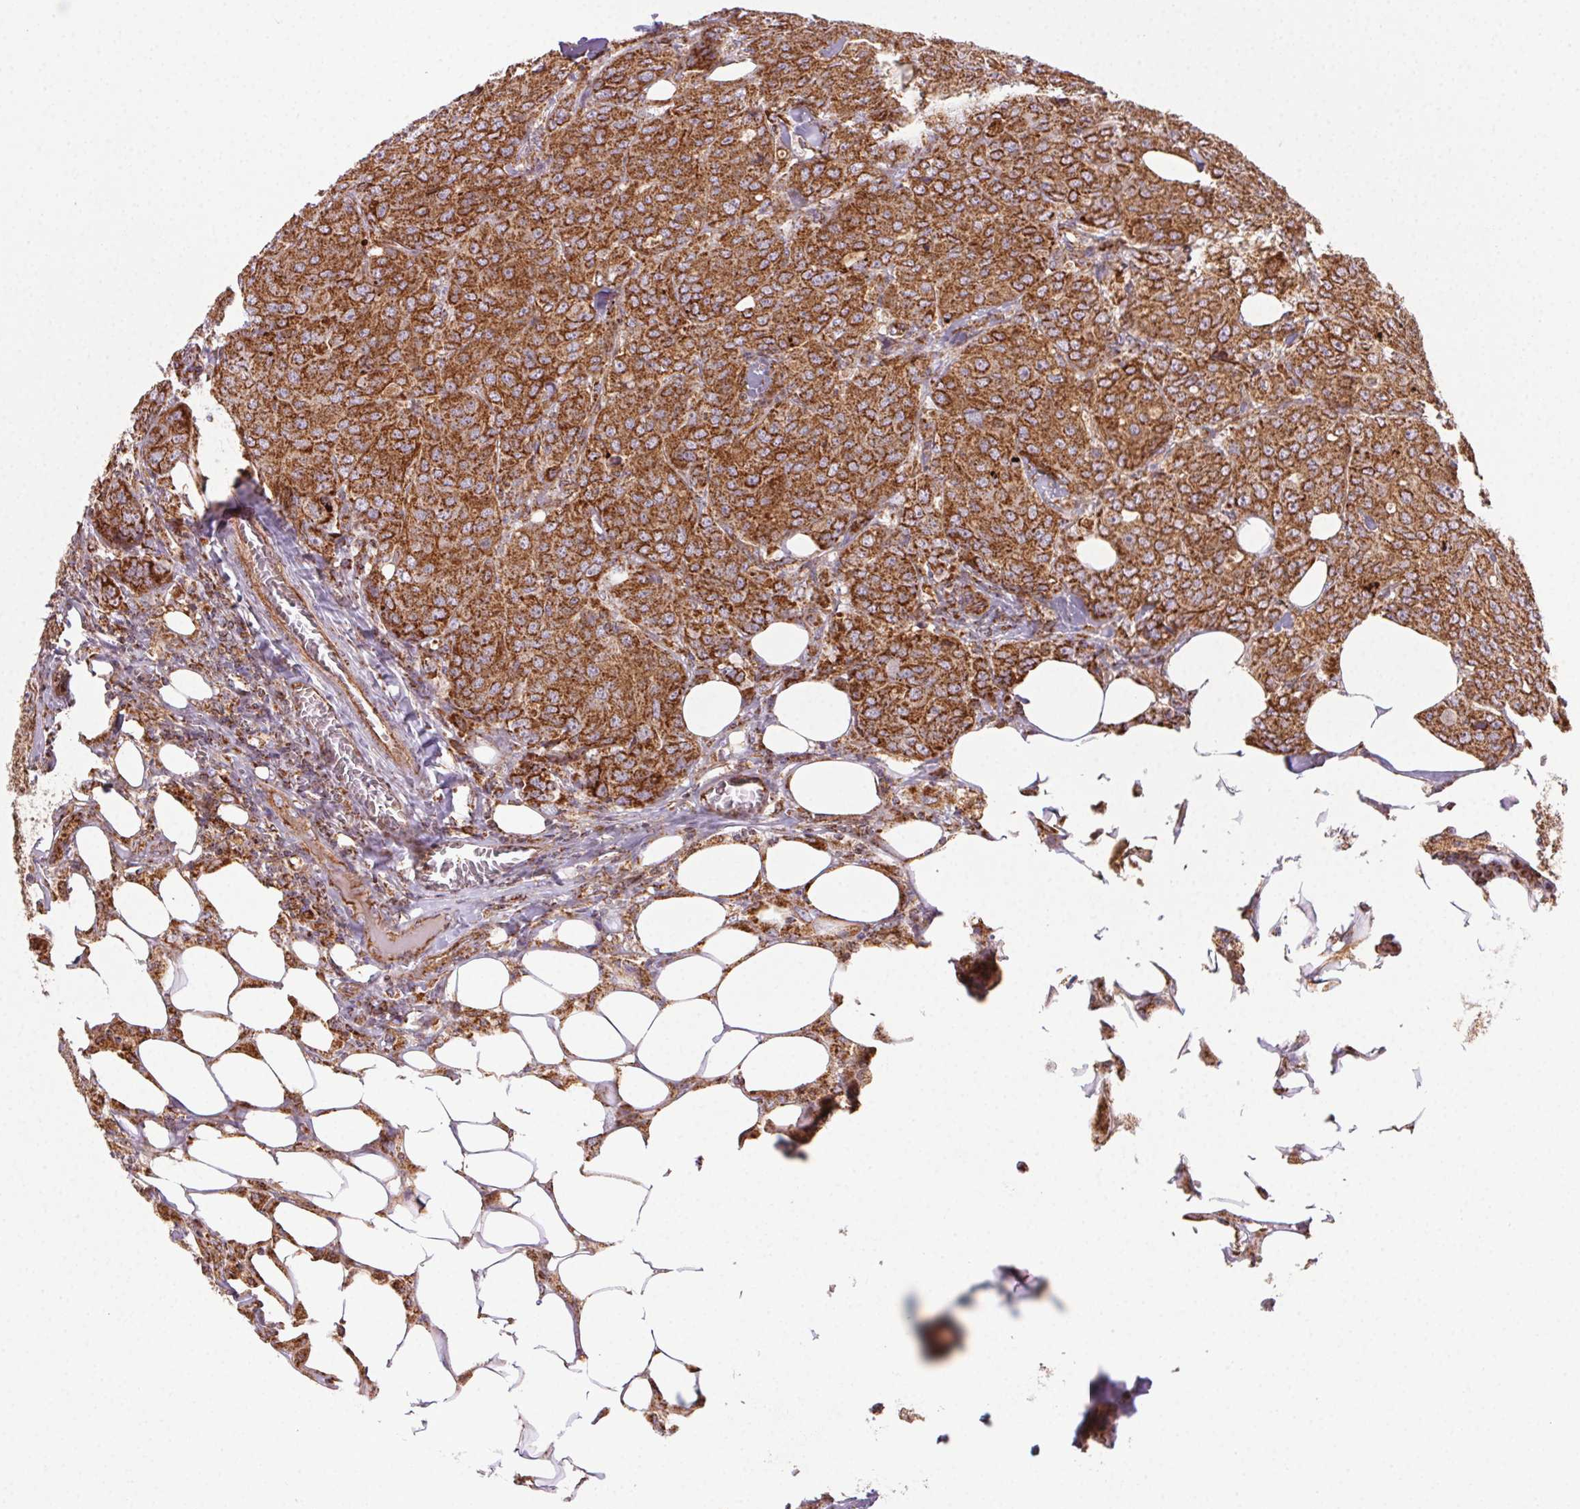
{"staining": {"intensity": "strong", "quantity": ">75%", "location": "cytoplasmic/membranous"}, "tissue": "breast cancer", "cell_type": "Tumor cells", "image_type": "cancer", "snomed": [{"axis": "morphology", "description": "Duct carcinoma"}, {"axis": "topography", "description": "Breast"}], "caption": "Tumor cells demonstrate high levels of strong cytoplasmic/membranous expression in approximately >75% of cells in human breast cancer.", "gene": "CLPB", "patient": {"sex": "female", "age": 43}}